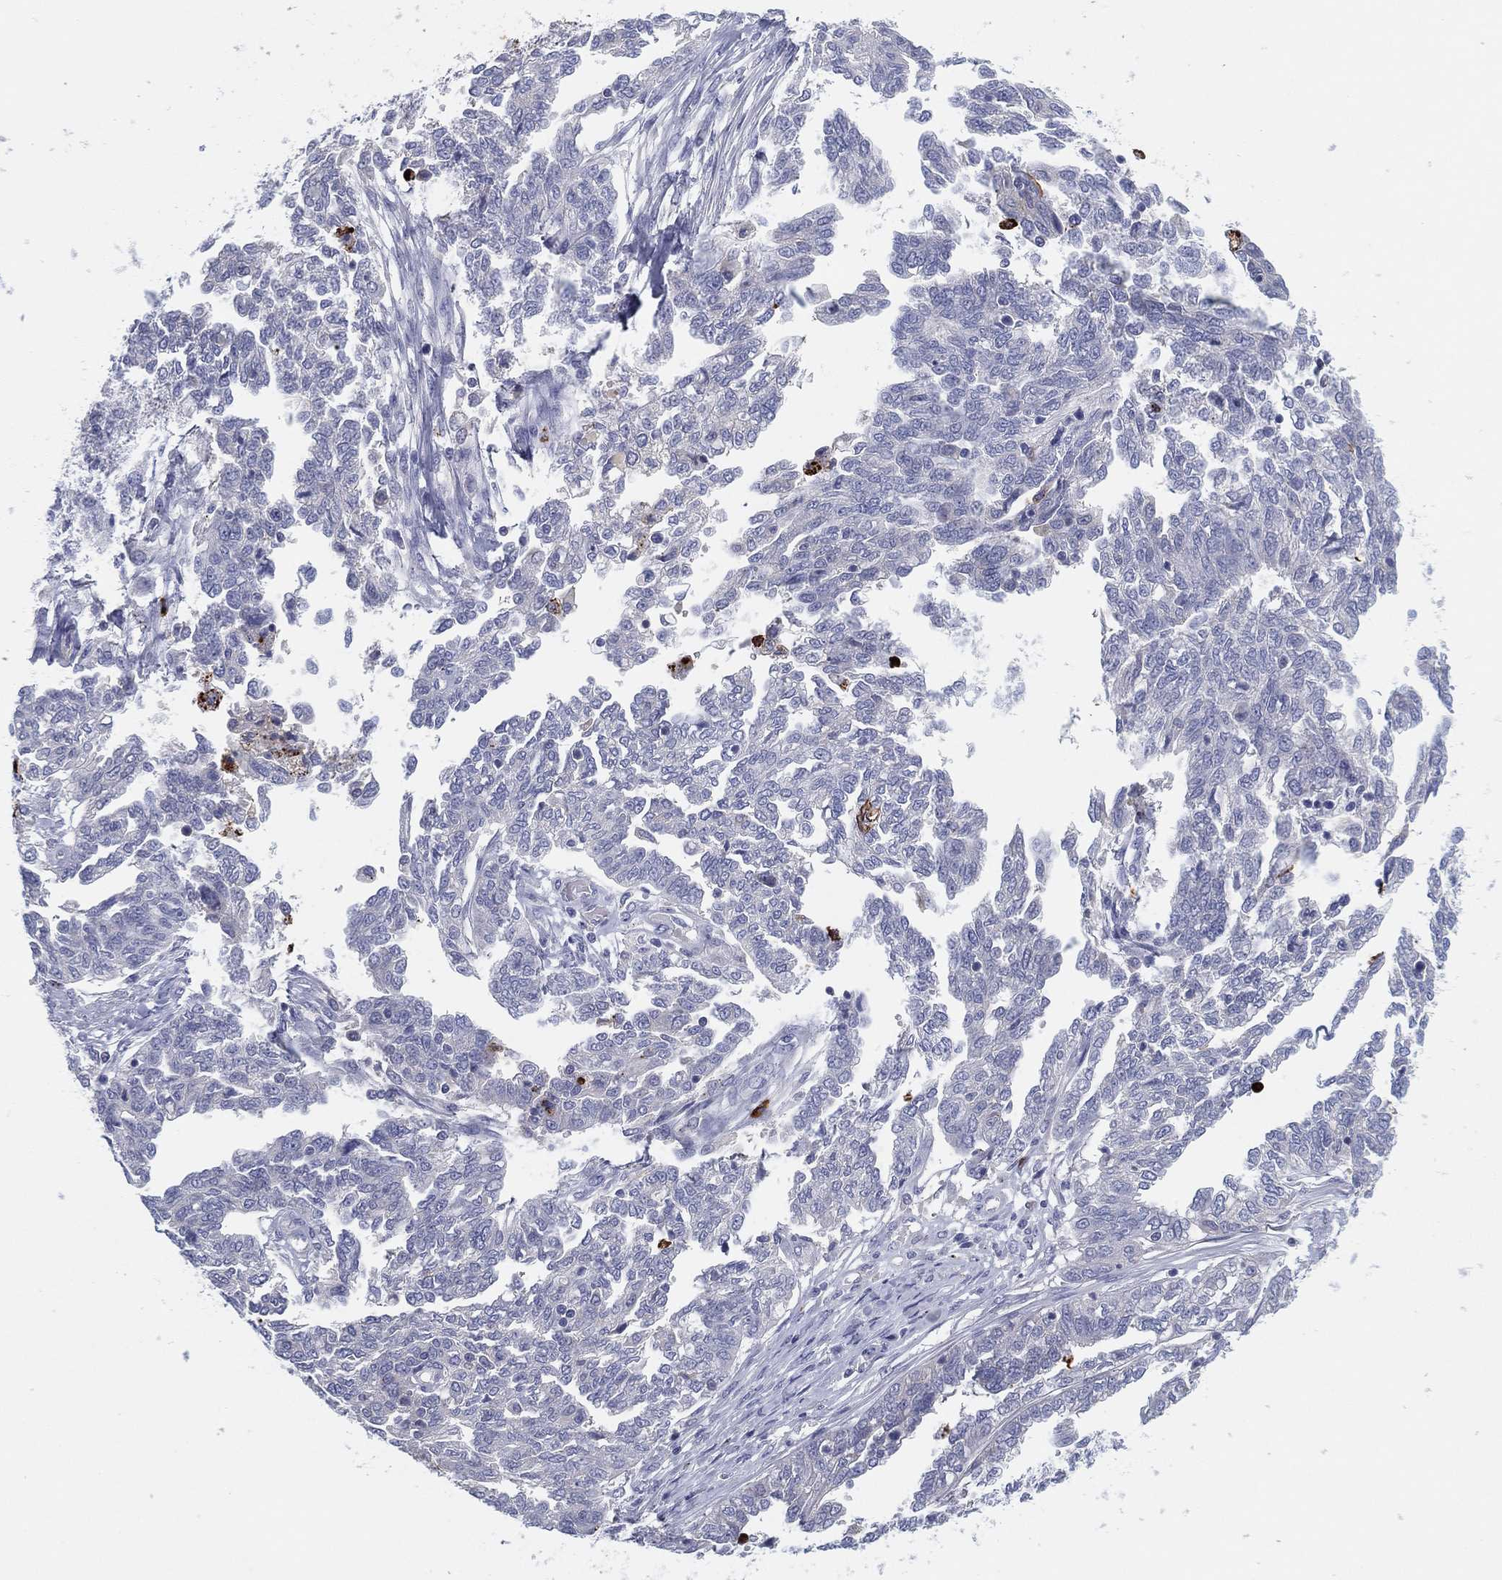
{"staining": {"intensity": "negative", "quantity": "none", "location": "none"}, "tissue": "ovarian cancer", "cell_type": "Tumor cells", "image_type": "cancer", "snomed": [{"axis": "morphology", "description": "Cystadenocarcinoma, serous, NOS"}, {"axis": "topography", "description": "Ovary"}], "caption": "DAB immunohistochemical staining of ovarian cancer (serous cystadenocarcinoma) displays no significant positivity in tumor cells. (DAB immunohistochemistry (IHC) visualized using brightfield microscopy, high magnification).", "gene": "PLAC8", "patient": {"sex": "female", "age": 67}}